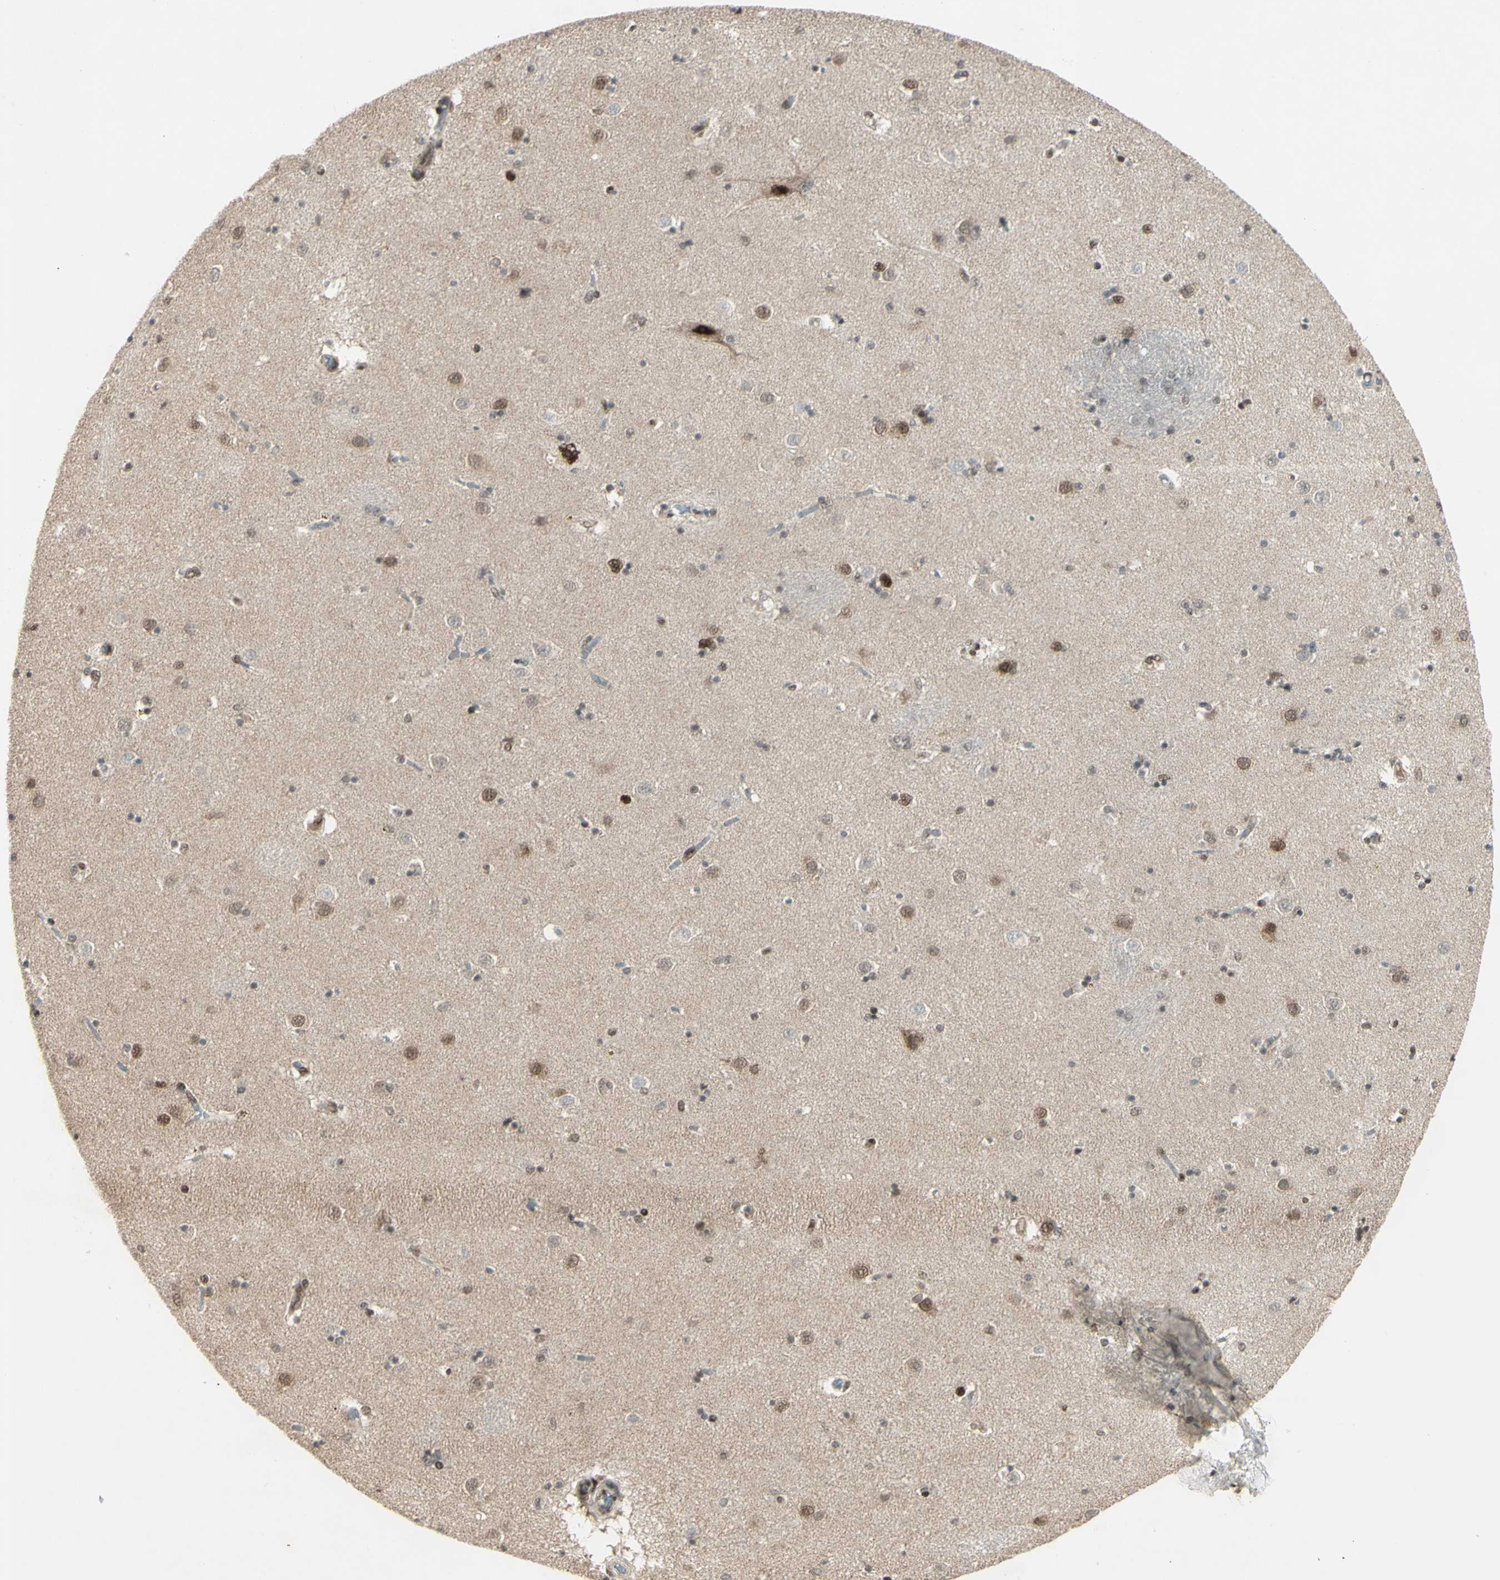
{"staining": {"intensity": "negative", "quantity": "none", "location": "none"}, "tissue": "caudate", "cell_type": "Glial cells", "image_type": "normal", "snomed": [{"axis": "morphology", "description": "Normal tissue, NOS"}, {"axis": "topography", "description": "Lateral ventricle wall"}], "caption": "A high-resolution histopathology image shows IHC staining of normal caudate, which reveals no significant expression in glial cells.", "gene": "CCNT1", "patient": {"sex": "female", "age": 54}}